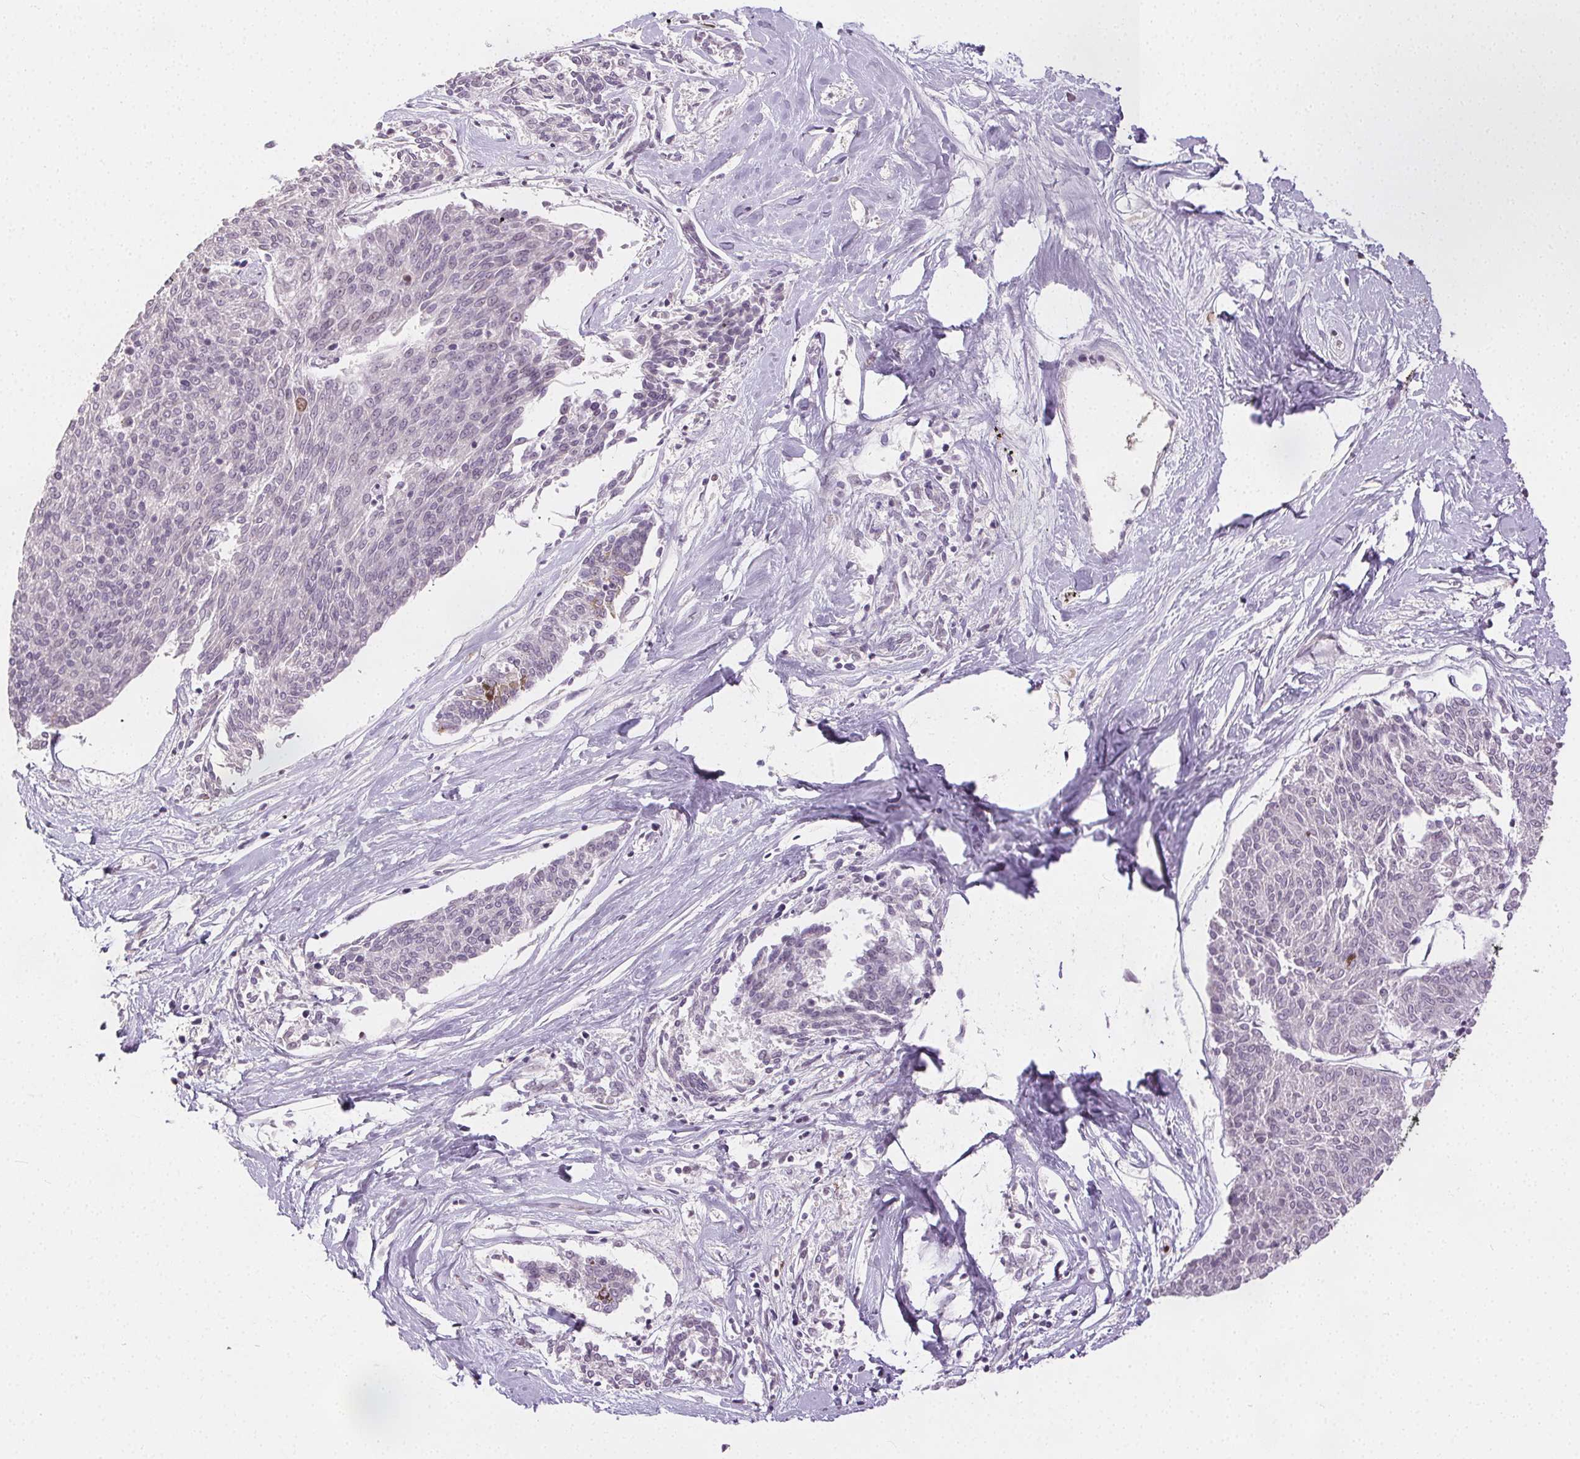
{"staining": {"intensity": "moderate", "quantity": "<25%", "location": "nuclear"}, "tissue": "melanoma", "cell_type": "Tumor cells", "image_type": "cancer", "snomed": [{"axis": "morphology", "description": "Malignant melanoma, NOS"}, {"axis": "topography", "description": "Skin"}], "caption": "Tumor cells exhibit moderate nuclear staining in about <25% of cells in malignant melanoma.", "gene": "ANLN", "patient": {"sex": "female", "age": 72}}